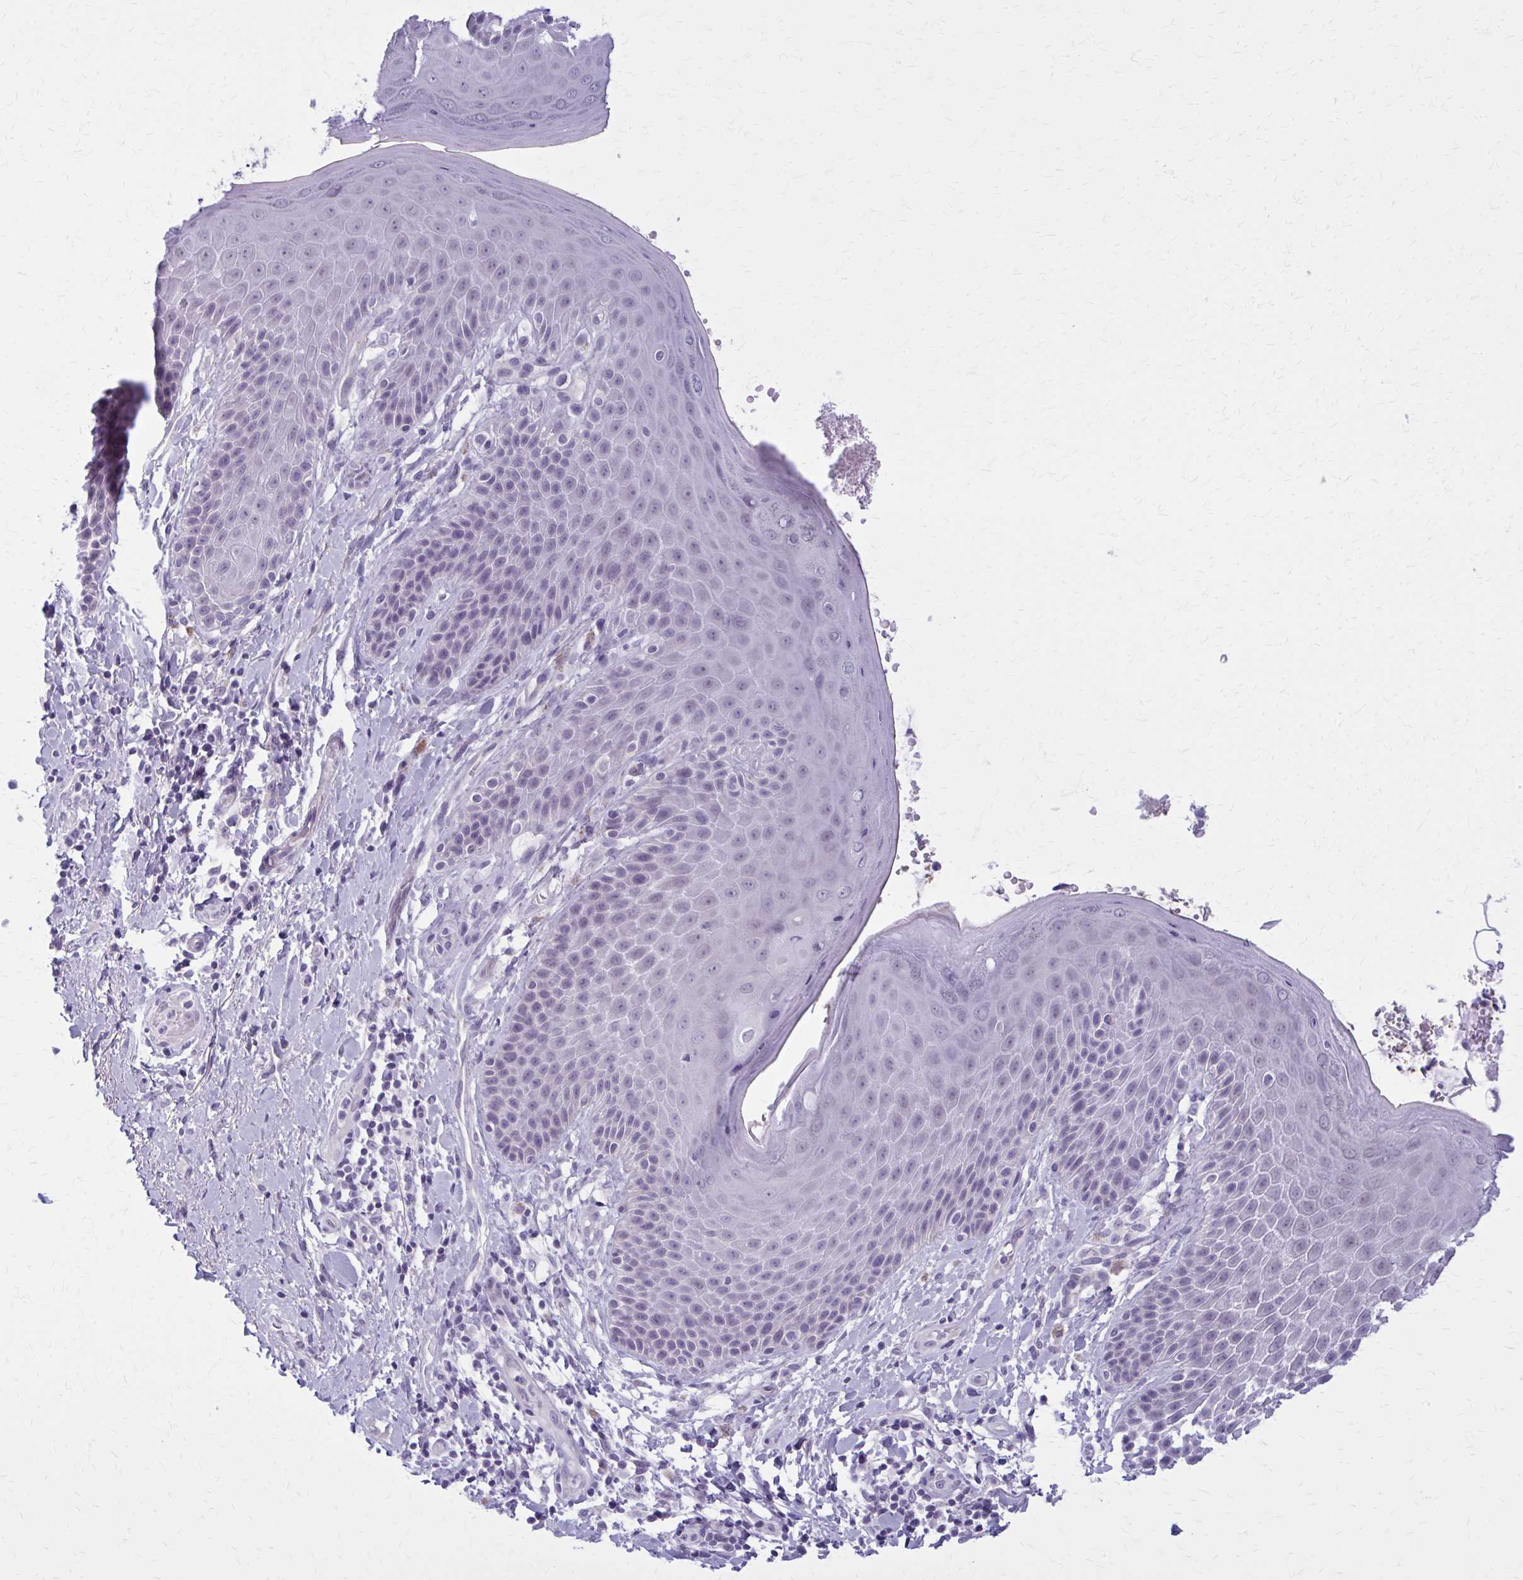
{"staining": {"intensity": "negative", "quantity": "none", "location": "none"}, "tissue": "skin", "cell_type": "Epidermal cells", "image_type": "normal", "snomed": [{"axis": "morphology", "description": "Normal tissue, NOS"}, {"axis": "topography", "description": "Anal"}, {"axis": "topography", "description": "Peripheral nerve tissue"}], "caption": "IHC image of unremarkable skin: skin stained with DAB (3,3'-diaminobenzidine) exhibits no significant protein staining in epidermal cells.", "gene": "CD38", "patient": {"sex": "male", "age": 51}}